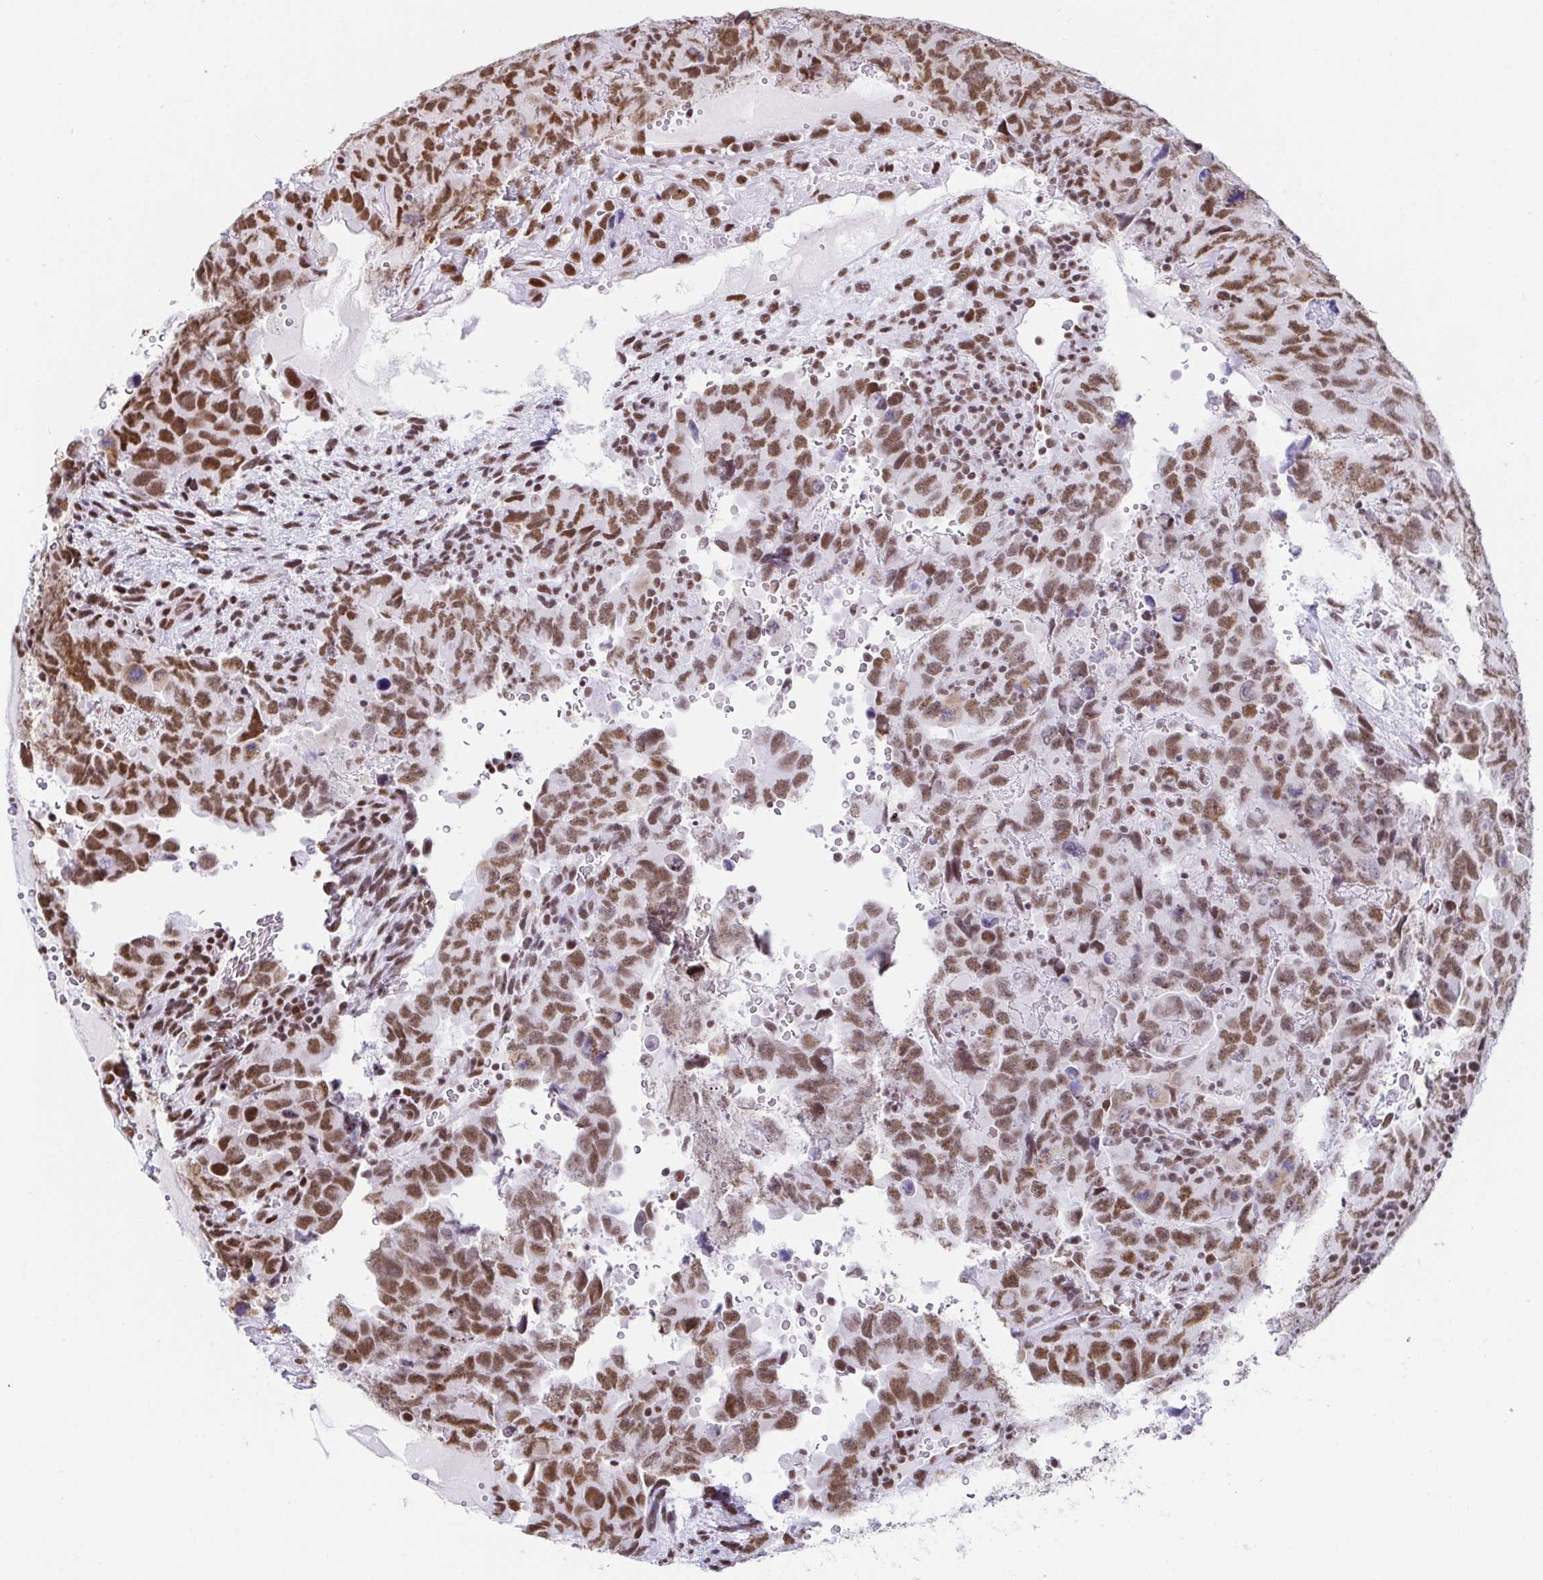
{"staining": {"intensity": "moderate", "quantity": ">75%", "location": "nuclear"}, "tissue": "testis cancer", "cell_type": "Tumor cells", "image_type": "cancer", "snomed": [{"axis": "morphology", "description": "Carcinoma, Embryonal, NOS"}, {"axis": "topography", "description": "Testis"}], "caption": "There is medium levels of moderate nuclear staining in tumor cells of testis cancer, as demonstrated by immunohistochemical staining (brown color).", "gene": "EWSR1", "patient": {"sex": "male", "age": 24}}